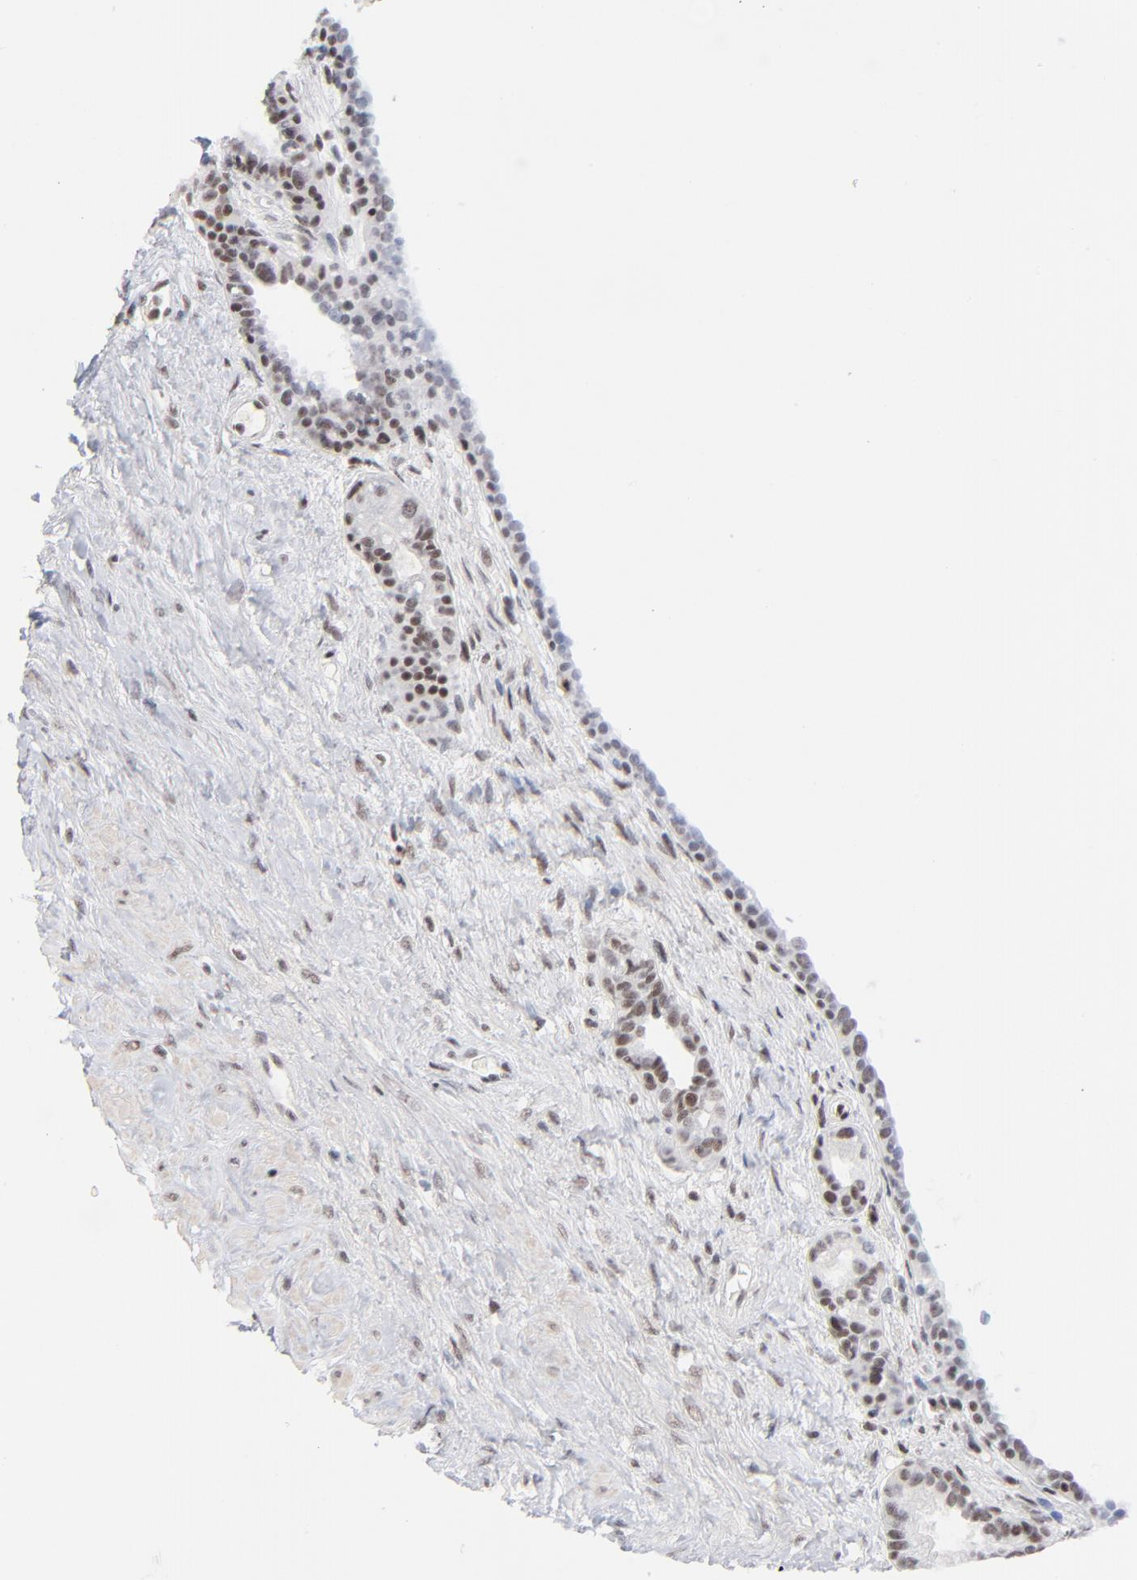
{"staining": {"intensity": "weak", "quantity": "25%-75%", "location": "nuclear"}, "tissue": "seminal vesicle", "cell_type": "Glandular cells", "image_type": "normal", "snomed": [{"axis": "morphology", "description": "Normal tissue, NOS"}, {"axis": "topography", "description": "Seminal veicle"}], "caption": "The photomicrograph shows staining of benign seminal vesicle, revealing weak nuclear protein staining (brown color) within glandular cells.", "gene": "ZNF143", "patient": {"sex": "male", "age": 61}}